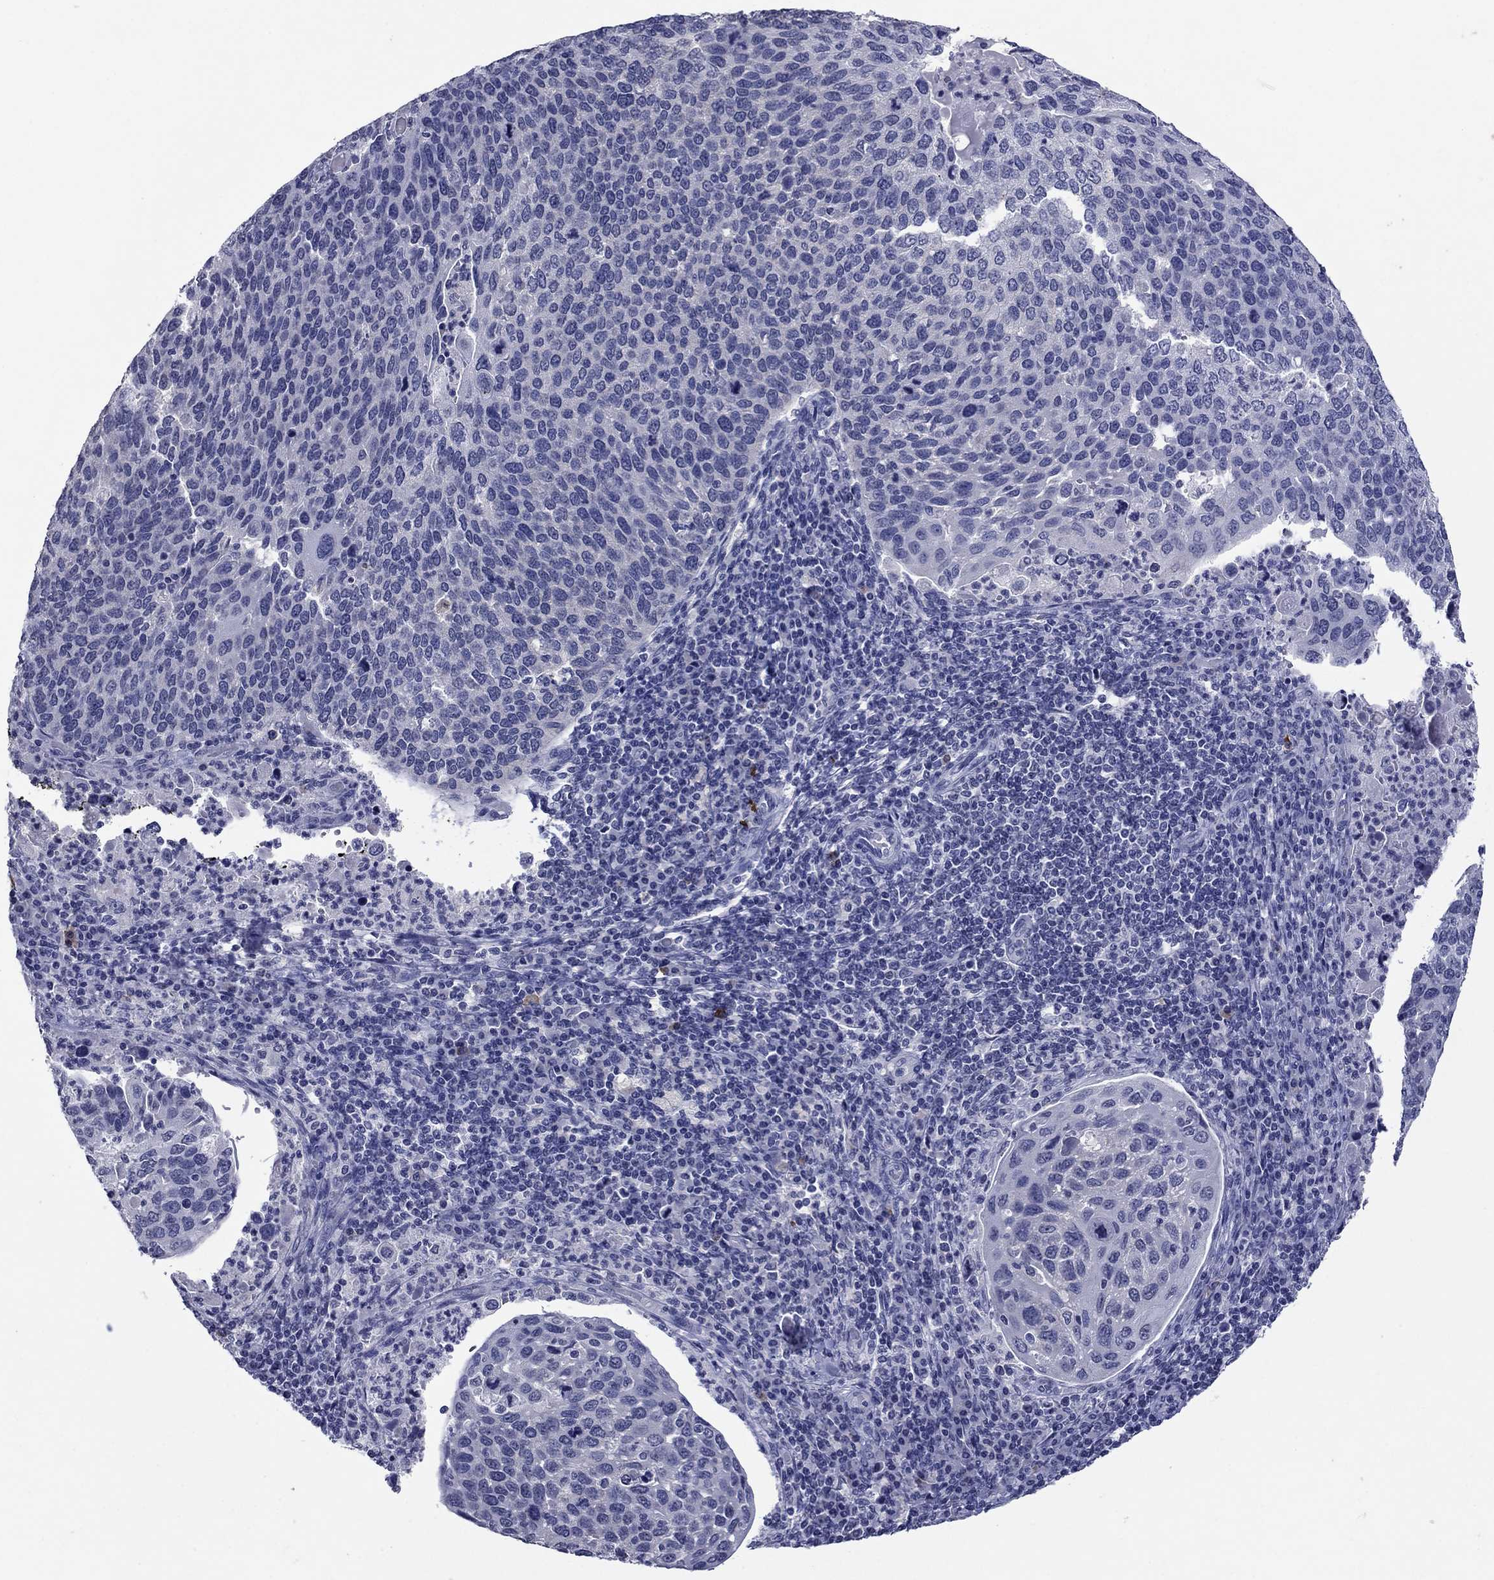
{"staining": {"intensity": "negative", "quantity": "none", "location": "none"}, "tissue": "cervical cancer", "cell_type": "Tumor cells", "image_type": "cancer", "snomed": [{"axis": "morphology", "description": "Squamous cell carcinoma, NOS"}, {"axis": "topography", "description": "Cervix"}], "caption": "Human cervical squamous cell carcinoma stained for a protein using immunohistochemistry displays no expression in tumor cells.", "gene": "HAO1", "patient": {"sex": "female", "age": 54}}